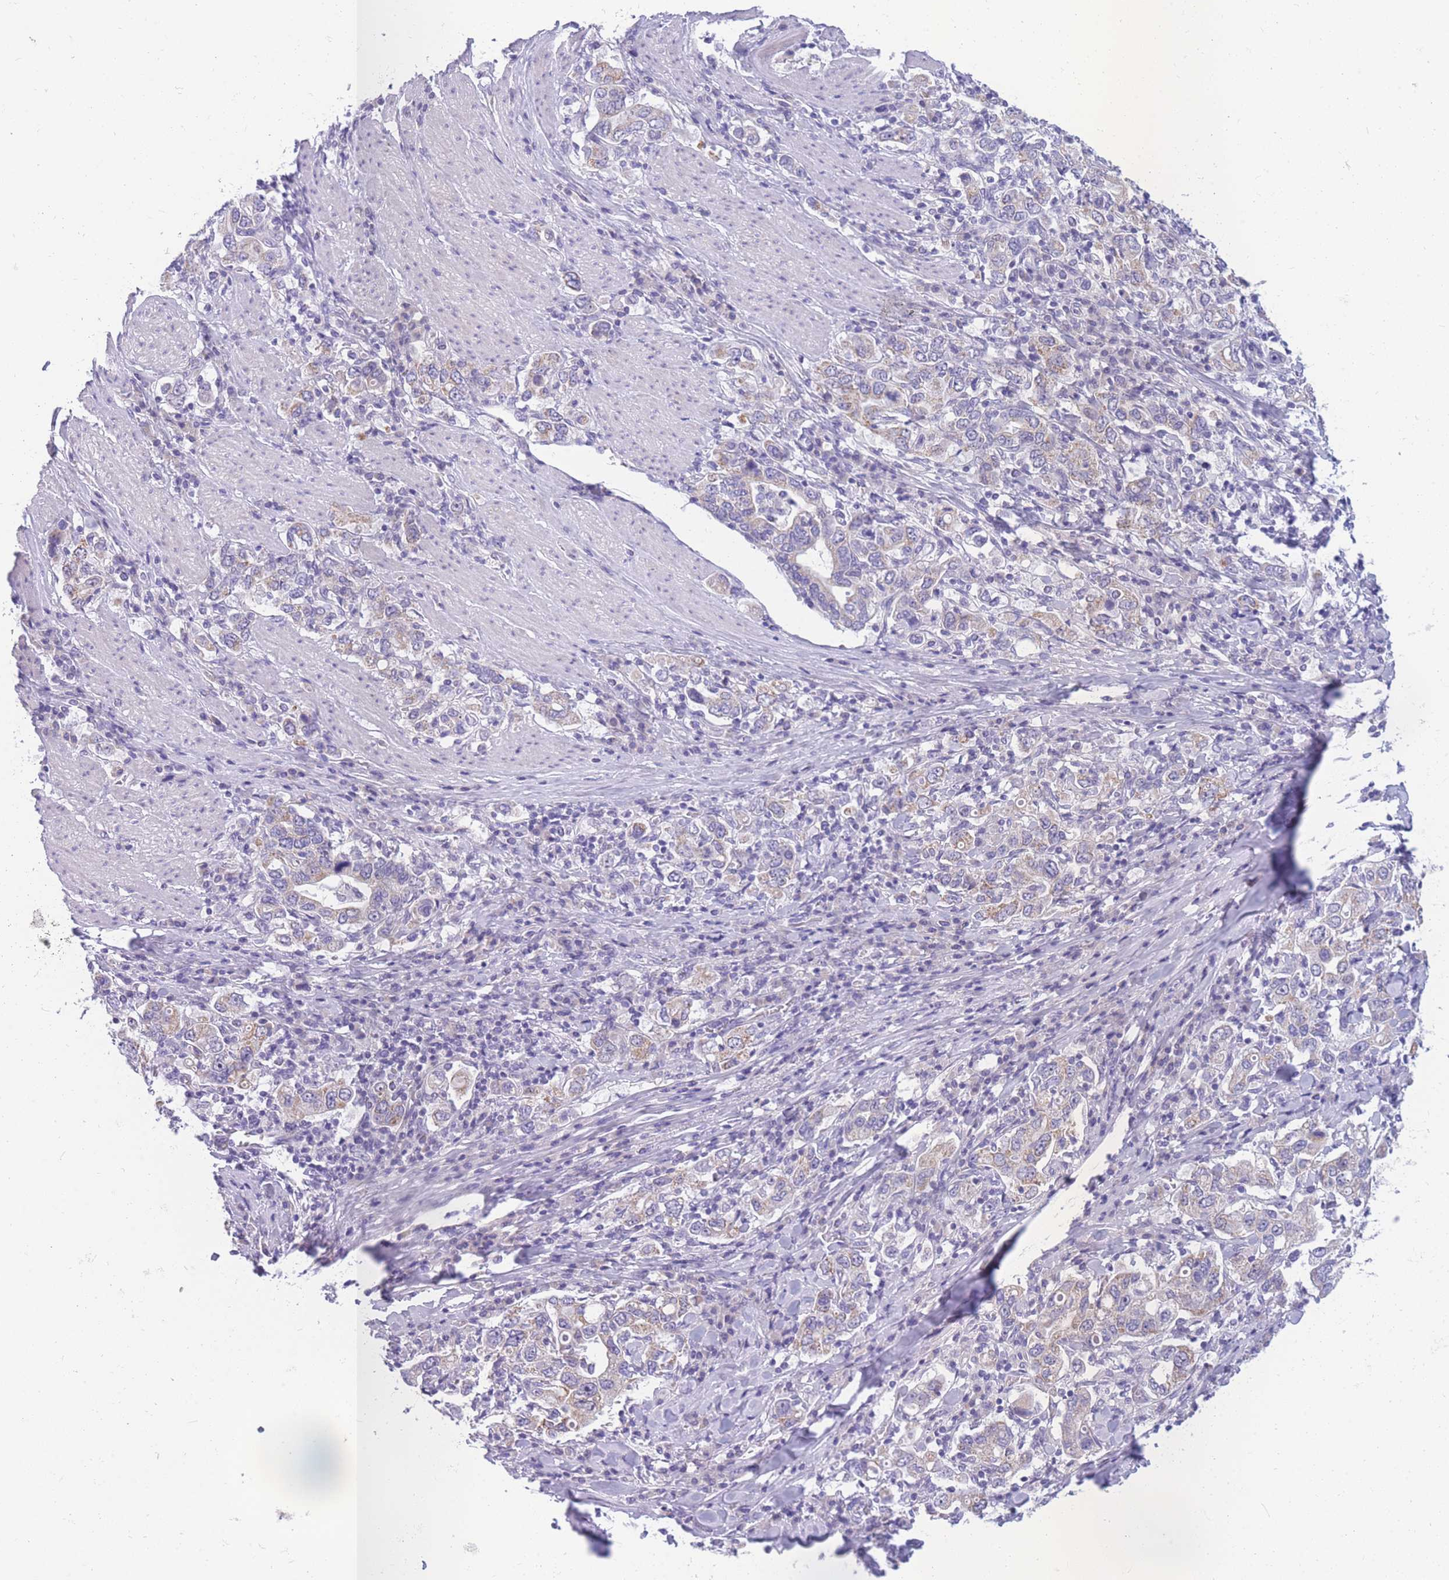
{"staining": {"intensity": "weak", "quantity": "<25%", "location": "cytoplasmic/membranous"}, "tissue": "stomach cancer", "cell_type": "Tumor cells", "image_type": "cancer", "snomed": [{"axis": "morphology", "description": "Adenocarcinoma, NOS"}, {"axis": "topography", "description": "Stomach, upper"}], "caption": "This is a image of immunohistochemistry staining of stomach cancer, which shows no expression in tumor cells.", "gene": "DDX49", "patient": {"sex": "male", "age": 62}}